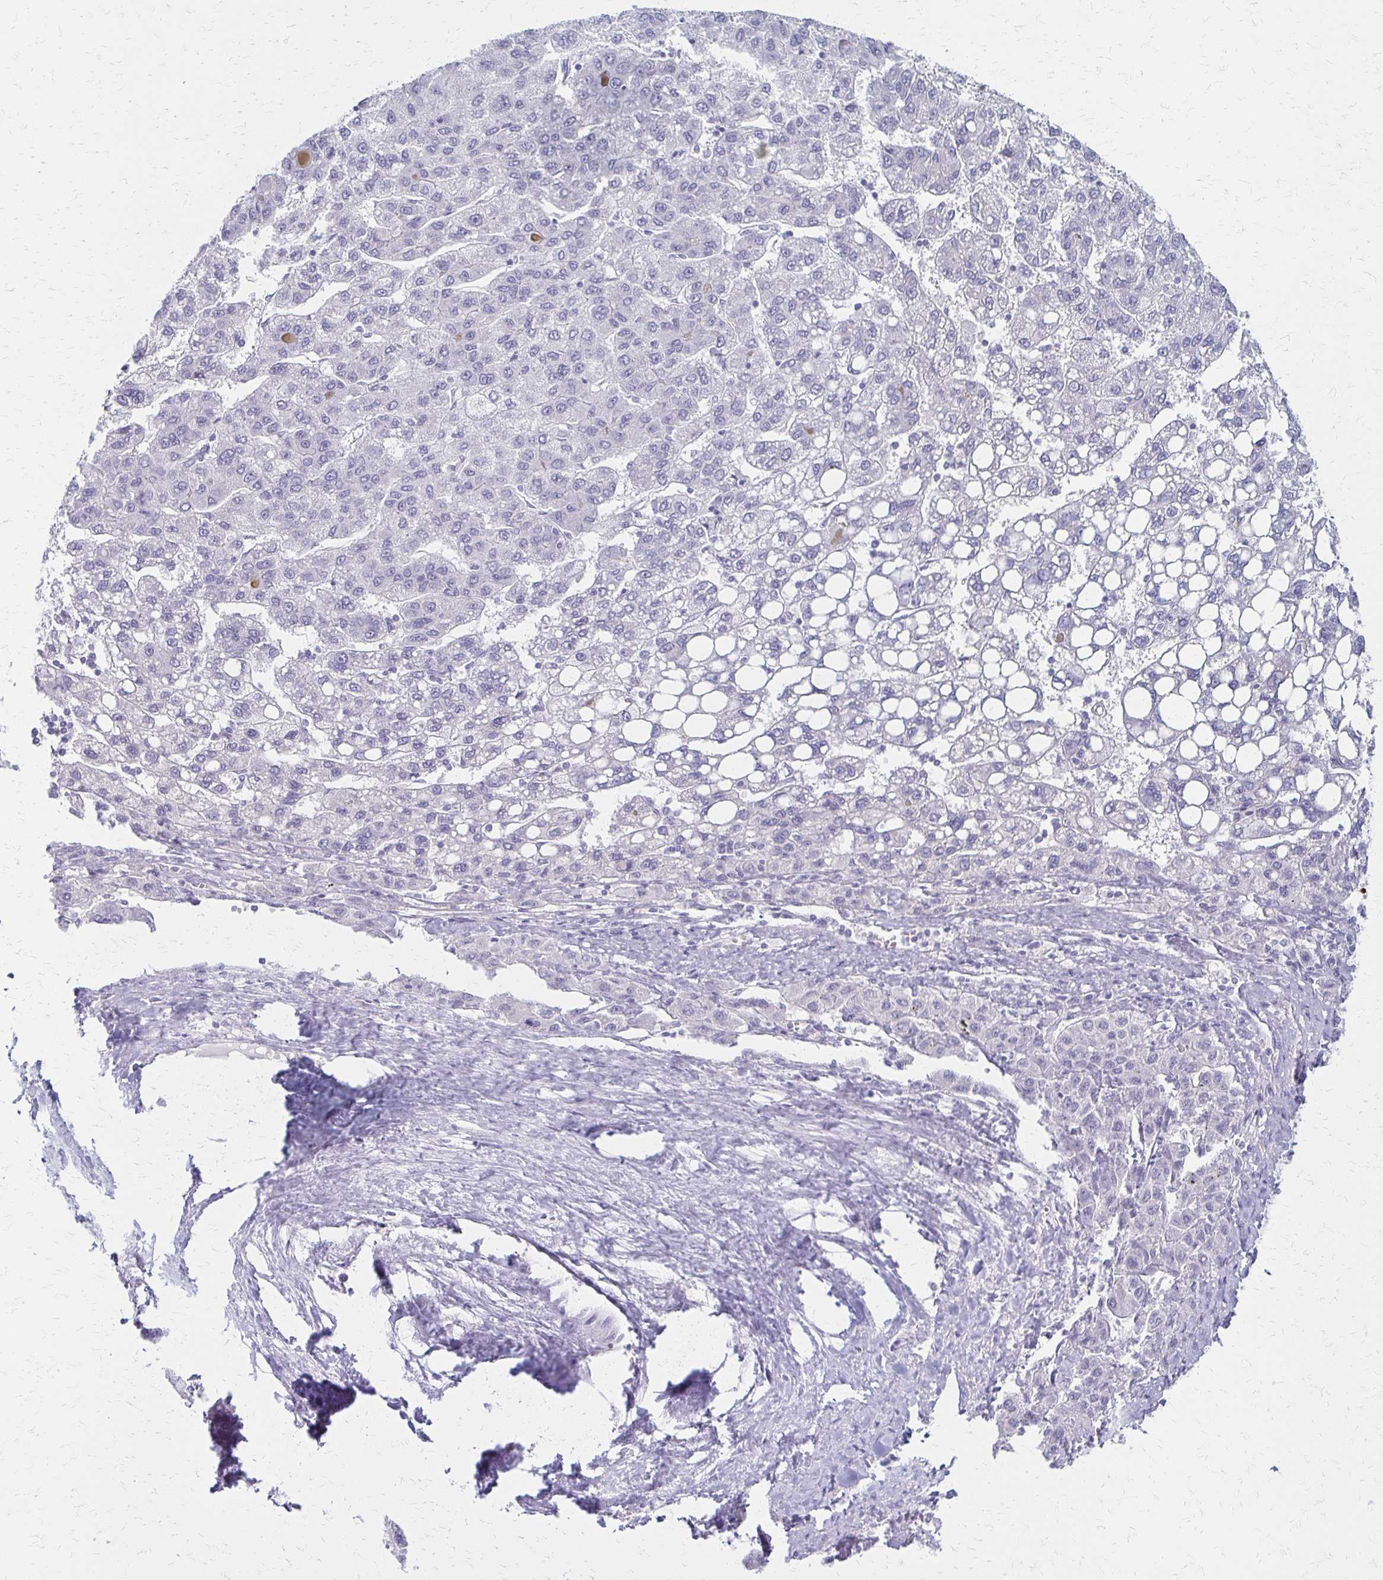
{"staining": {"intensity": "negative", "quantity": "none", "location": "none"}, "tissue": "liver cancer", "cell_type": "Tumor cells", "image_type": "cancer", "snomed": [{"axis": "morphology", "description": "Carcinoma, Hepatocellular, NOS"}, {"axis": "topography", "description": "Liver"}], "caption": "The photomicrograph exhibits no staining of tumor cells in liver cancer (hepatocellular carcinoma). (Immunohistochemistry, brightfield microscopy, high magnification).", "gene": "IVL", "patient": {"sex": "female", "age": 82}}